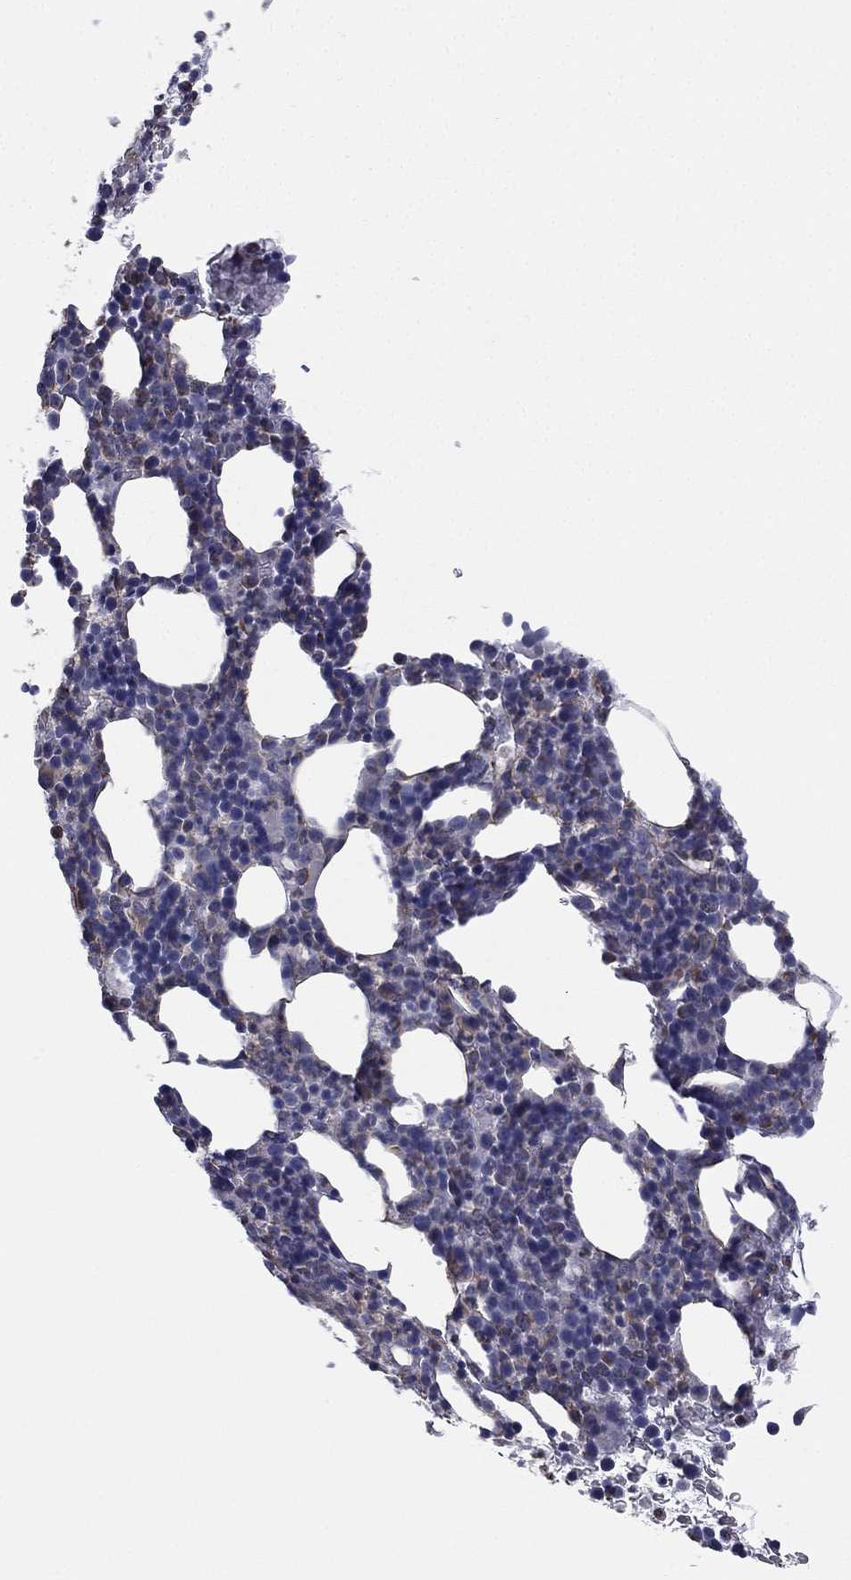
{"staining": {"intensity": "negative", "quantity": "none", "location": "none"}, "tissue": "bone marrow", "cell_type": "Hematopoietic cells", "image_type": "normal", "snomed": [{"axis": "morphology", "description": "Normal tissue, NOS"}, {"axis": "topography", "description": "Bone marrow"}], "caption": "Immunohistochemistry (IHC) micrograph of benign bone marrow: bone marrow stained with DAB exhibits no significant protein staining in hematopoietic cells. (Stains: DAB immunohistochemistry (IHC) with hematoxylin counter stain, Microscopy: brightfield microscopy at high magnification).", "gene": "SCUBE1", "patient": {"sex": "male", "age": 72}}